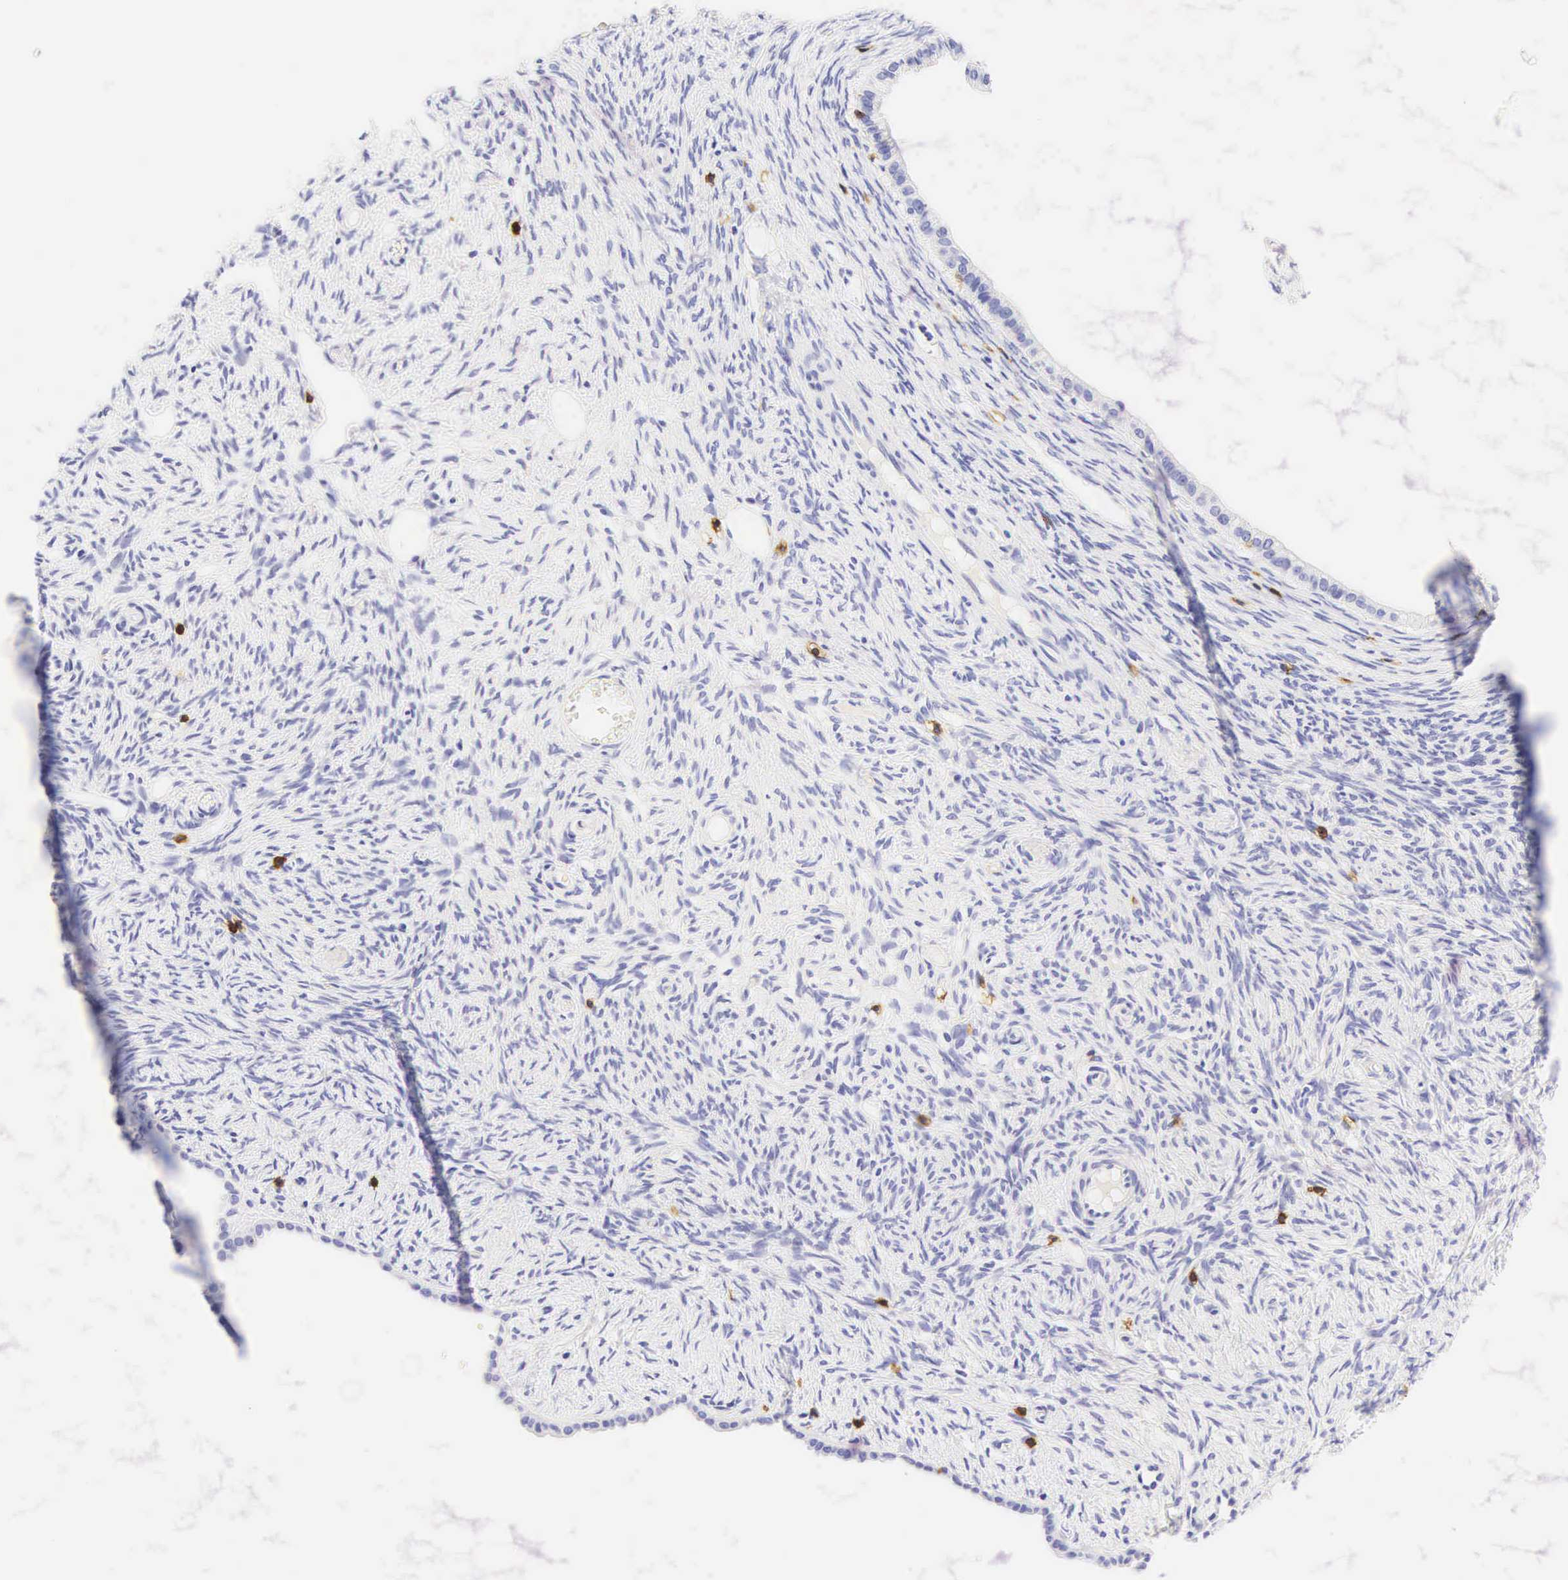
{"staining": {"intensity": "negative", "quantity": "none", "location": "none"}, "tissue": "ovarian cancer", "cell_type": "Tumor cells", "image_type": "cancer", "snomed": [{"axis": "morphology", "description": "Cystadenocarcinoma, mucinous, NOS"}, {"axis": "topography", "description": "Ovary"}], "caption": "This is an IHC image of human ovarian cancer. There is no staining in tumor cells.", "gene": "CD8A", "patient": {"sex": "female", "age": 57}}